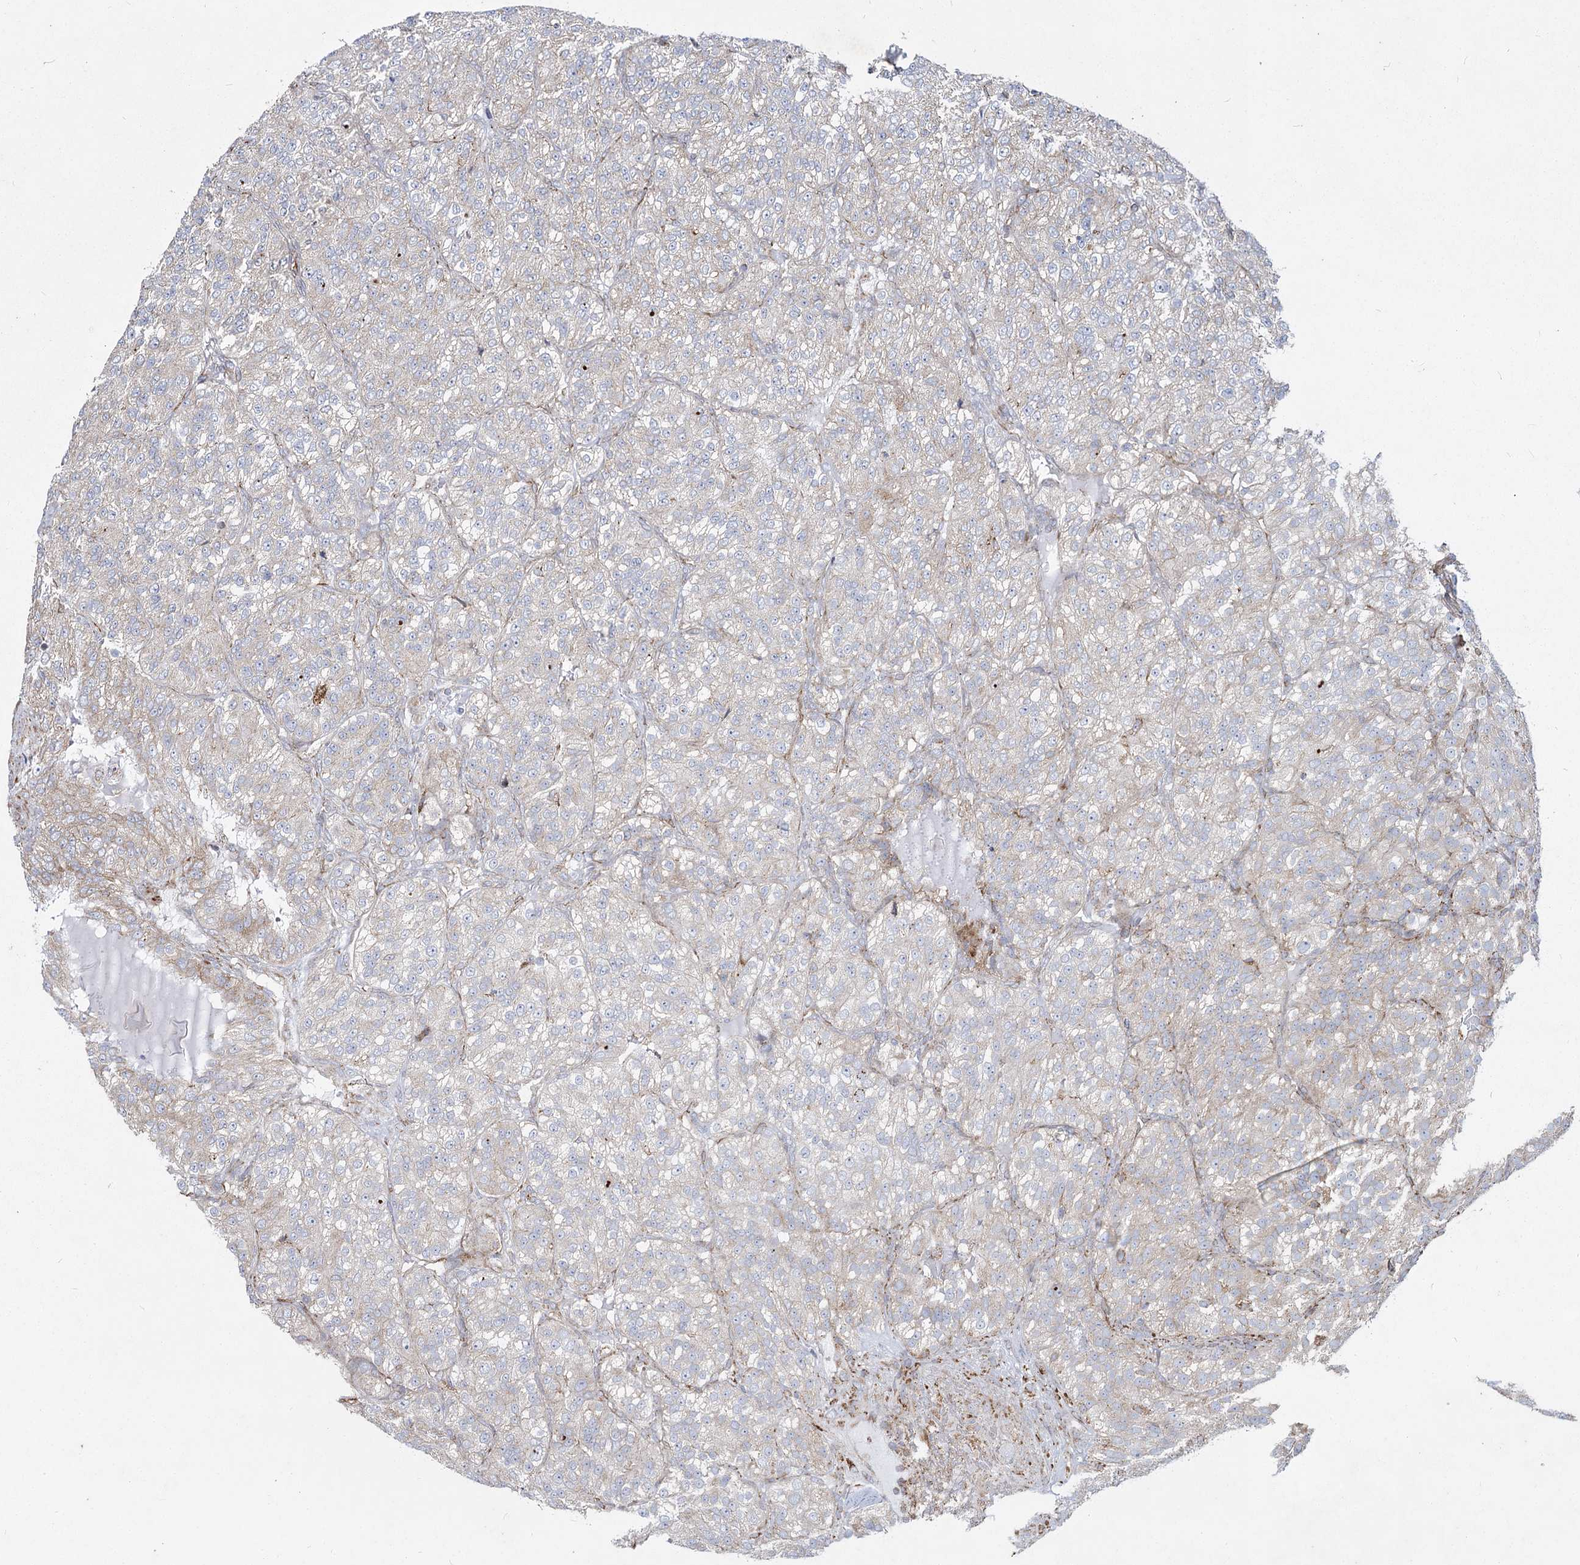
{"staining": {"intensity": "negative", "quantity": "none", "location": "none"}, "tissue": "renal cancer", "cell_type": "Tumor cells", "image_type": "cancer", "snomed": [{"axis": "morphology", "description": "Adenocarcinoma, NOS"}, {"axis": "topography", "description": "Kidney"}], "caption": "Tumor cells are negative for brown protein staining in renal cancer (adenocarcinoma). (DAB immunohistochemistry (IHC), high magnification).", "gene": "NHLRC2", "patient": {"sex": "female", "age": 63}}